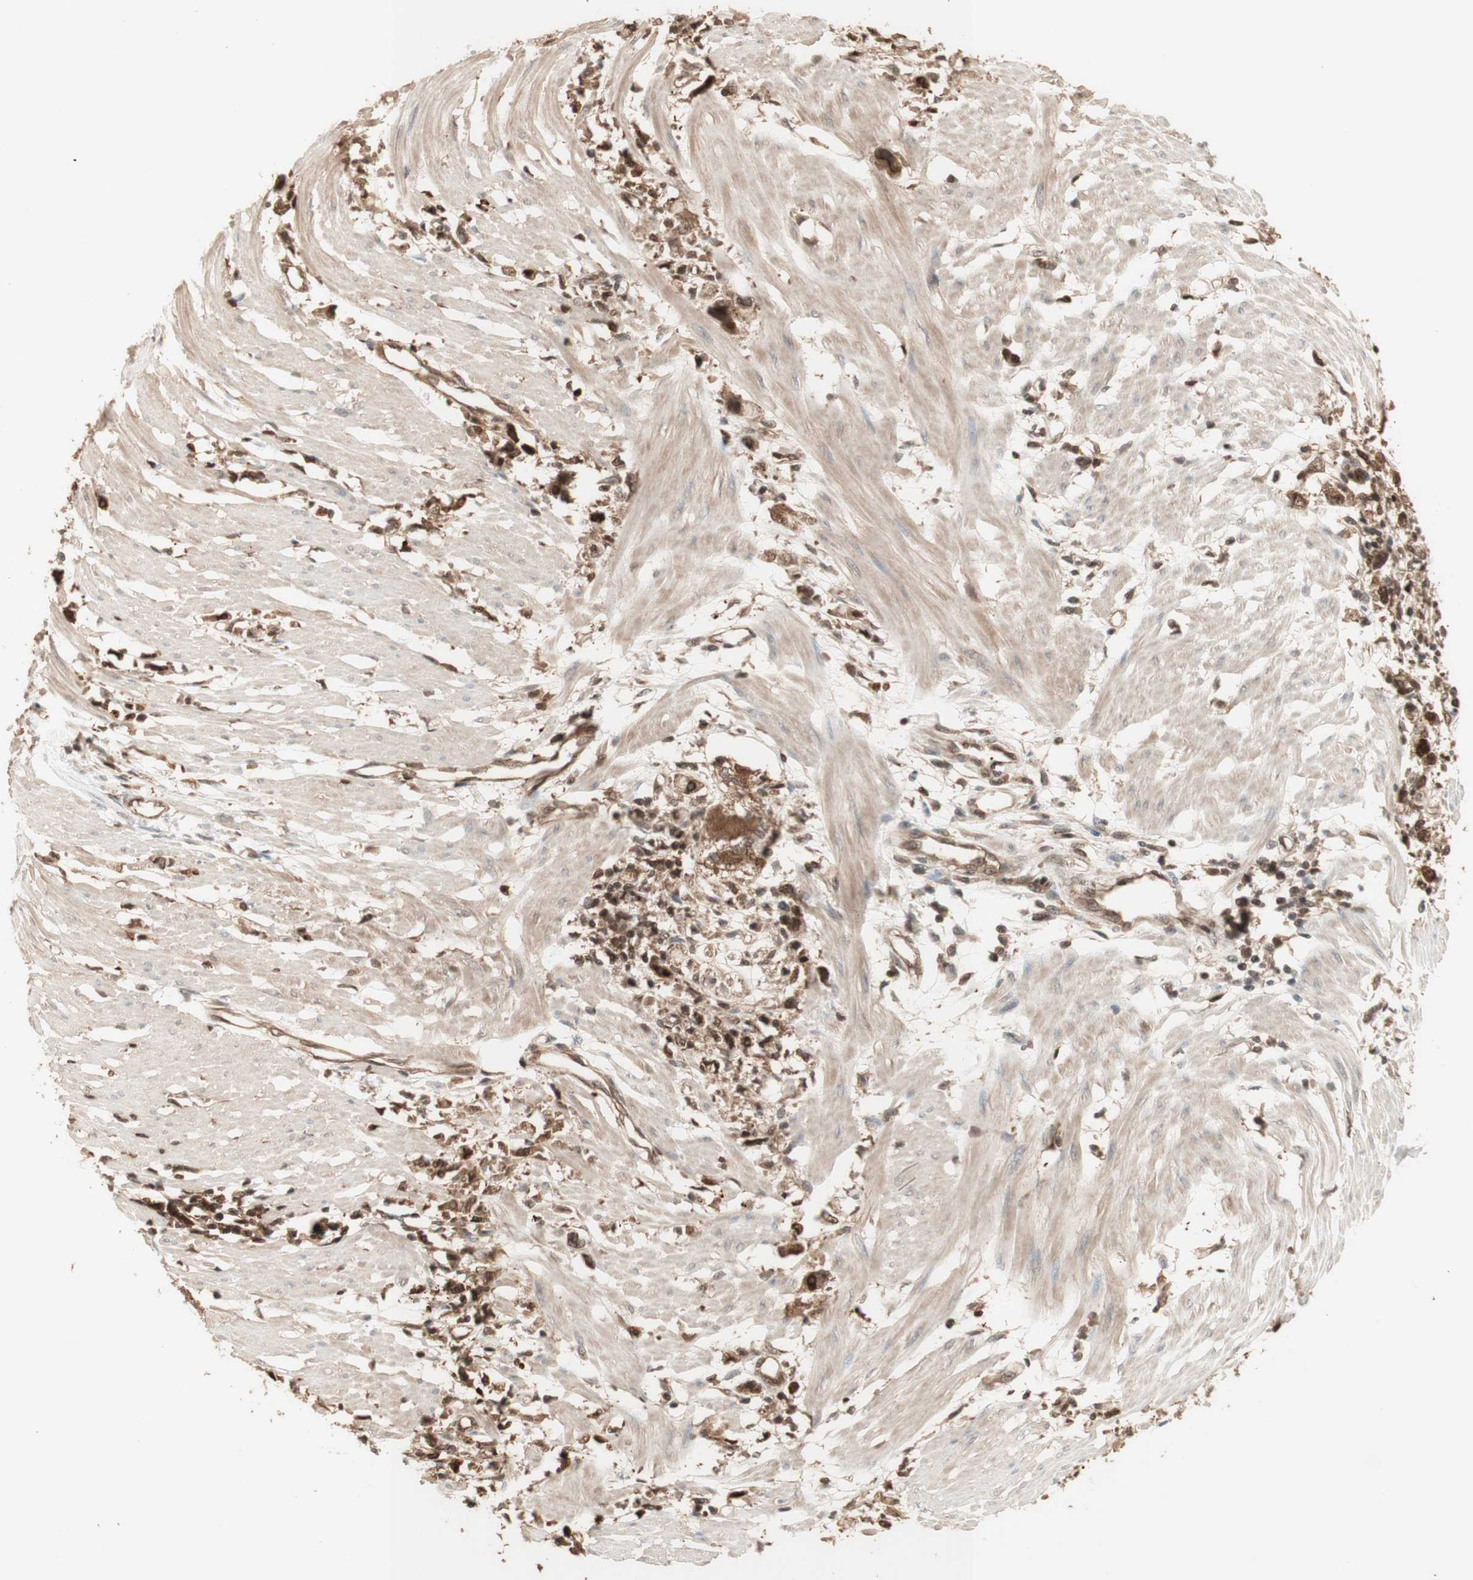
{"staining": {"intensity": "moderate", "quantity": ">75%", "location": "cytoplasmic/membranous,nuclear"}, "tissue": "stomach cancer", "cell_type": "Tumor cells", "image_type": "cancer", "snomed": [{"axis": "morphology", "description": "Adenocarcinoma, NOS"}, {"axis": "topography", "description": "Stomach"}], "caption": "Stomach cancer (adenocarcinoma) tissue reveals moderate cytoplasmic/membranous and nuclear expression in approximately >75% of tumor cells, visualized by immunohistochemistry.", "gene": "YWHAB", "patient": {"sex": "female", "age": 59}}